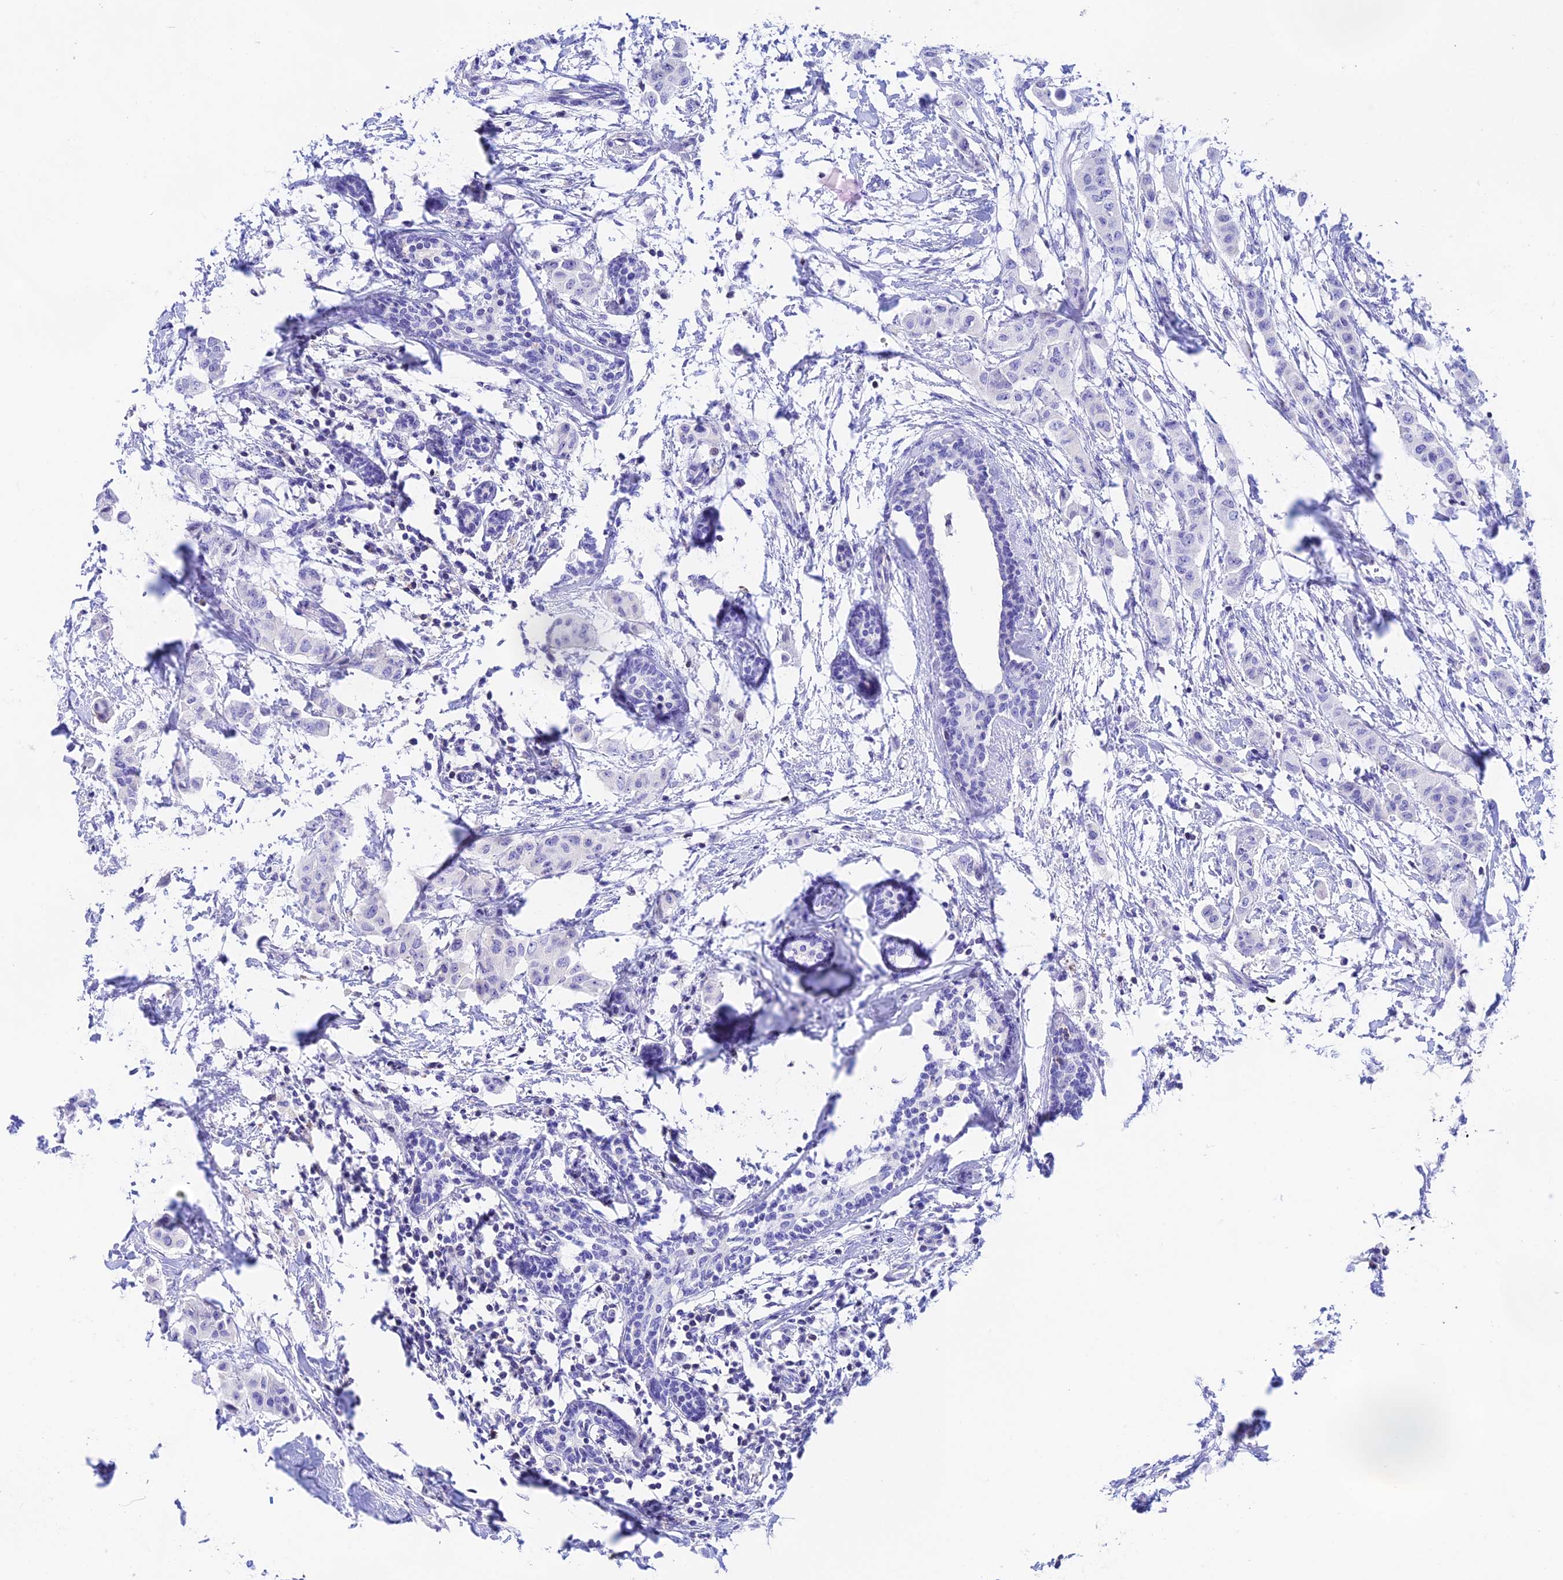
{"staining": {"intensity": "negative", "quantity": "none", "location": "none"}, "tissue": "breast cancer", "cell_type": "Tumor cells", "image_type": "cancer", "snomed": [{"axis": "morphology", "description": "Duct carcinoma"}, {"axis": "topography", "description": "Breast"}], "caption": "The histopathology image exhibits no staining of tumor cells in breast cancer. The staining is performed using DAB brown chromogen with nuclei counter-stained in using hematoxylin.", "gene": "PRIM1", "patient": {"sex": "female", "age": 40}}